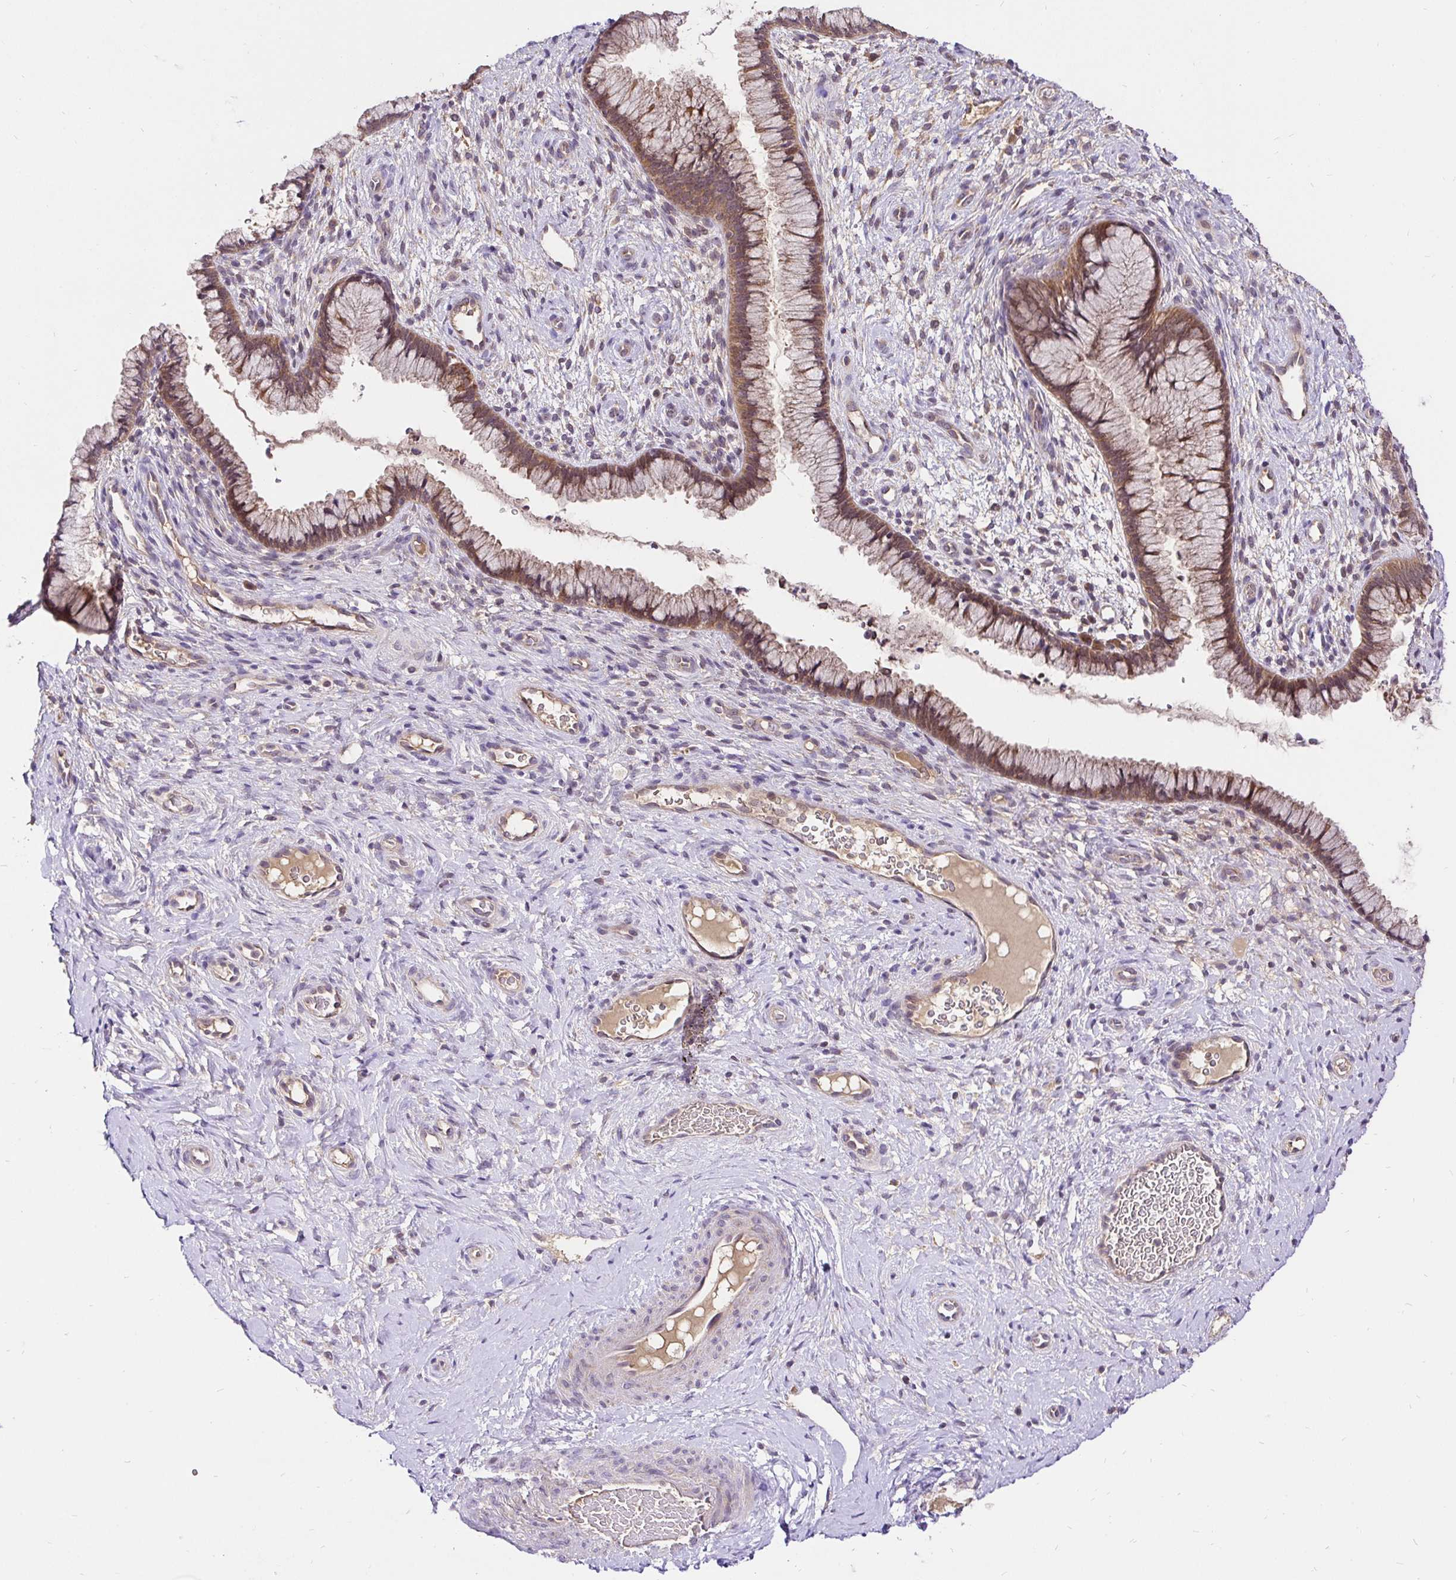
{"staining": {"intensity": "moderate", "quantity": "25%-75%", "location": "cytoplasmic/membranous"}, "tissue": "cervix", "cell_type": "Glandular cells", "image_type": "normal", "snomed": [{"axis": "morphology", "description": "Normal tissue, NOS"}, {"axis": "topography", "description": "Cervix"}], "caption": "Normal cervix displays moderate cytoplasmic/membranous staining in about 25%-75% of glandular cells, visualized by immunohistochemistry.", "gene": "UBE2M", "patient": {"sex": "female", "age": 34}}